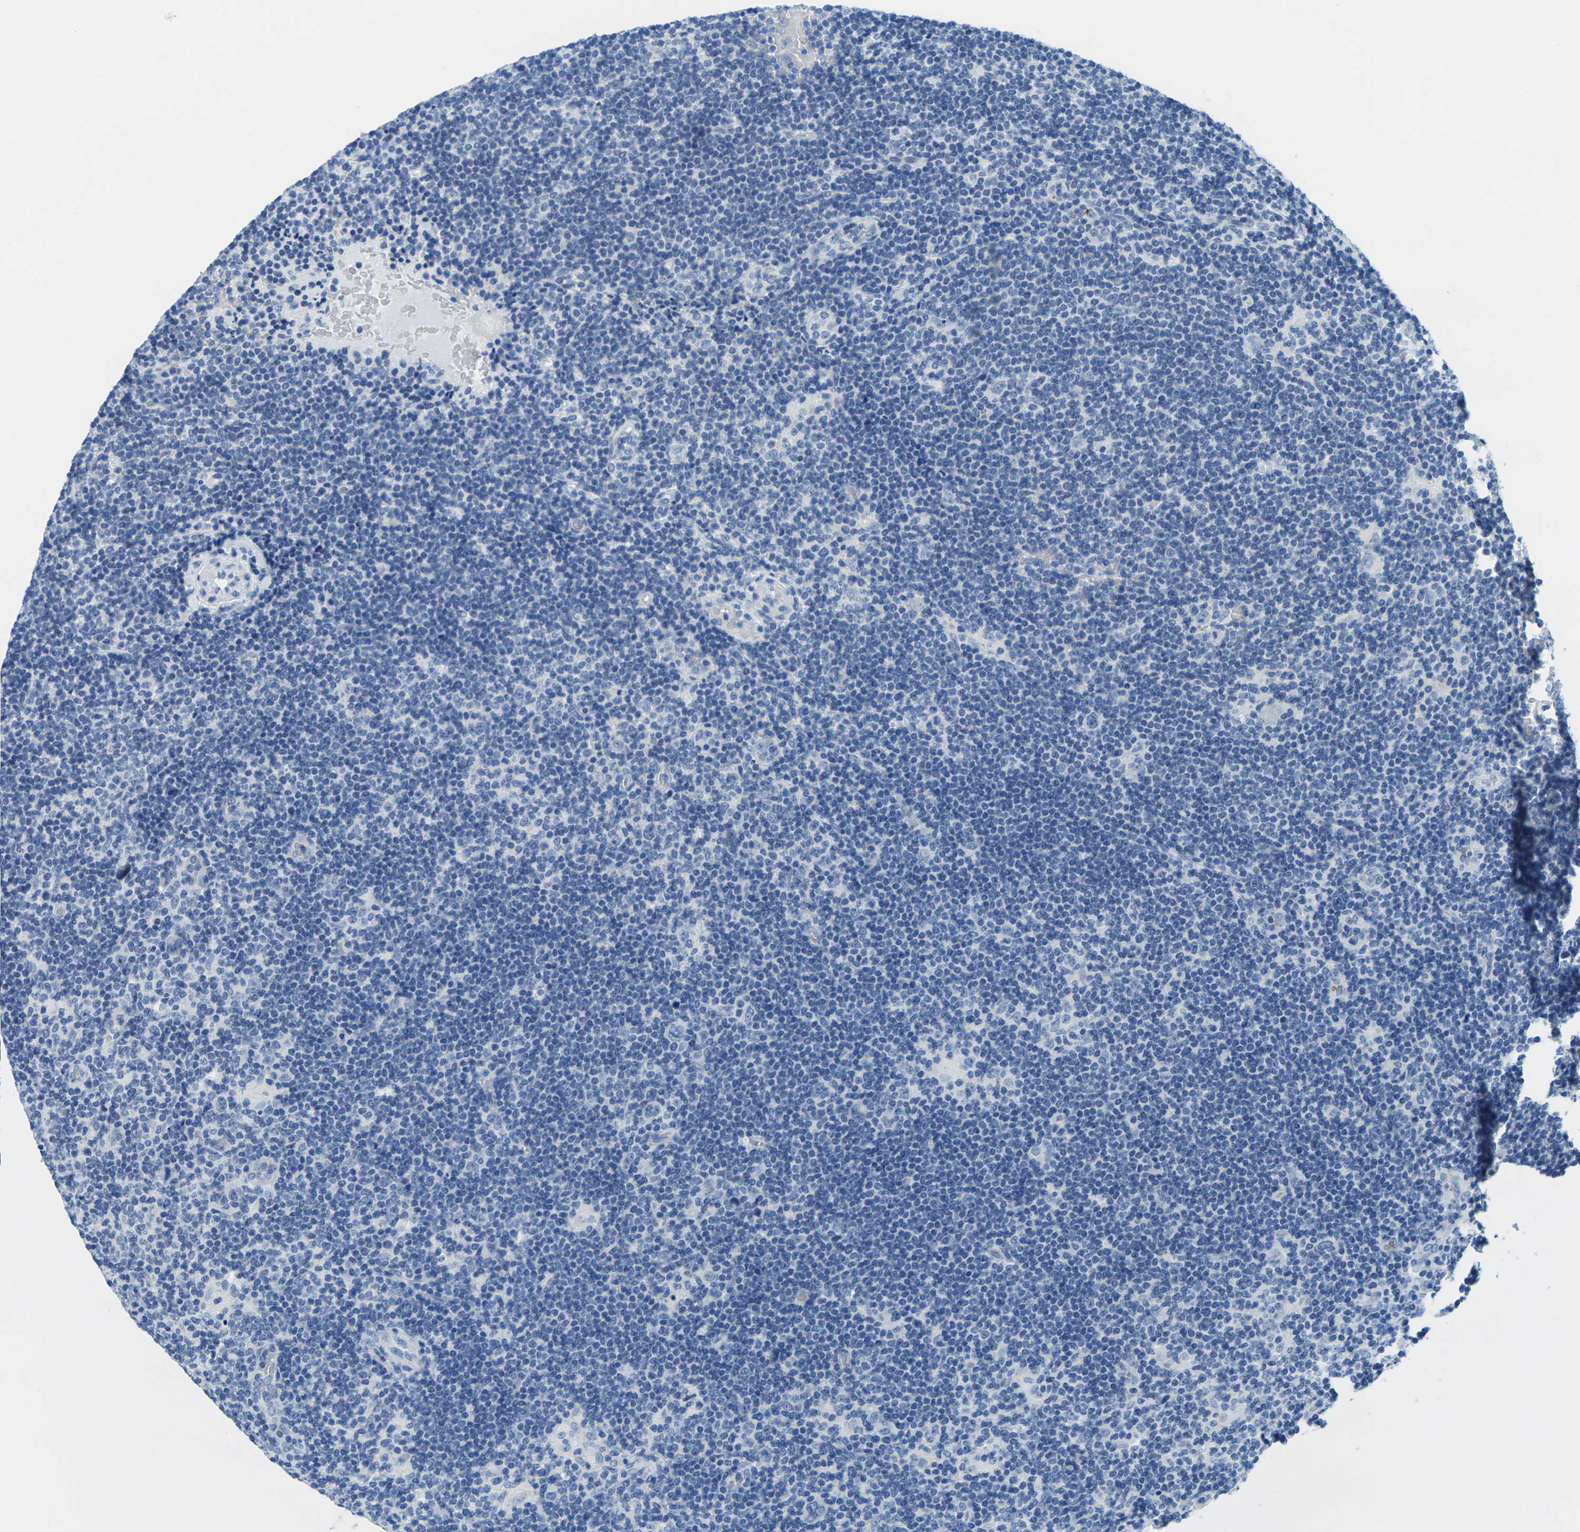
{"staining": {"intensity": "negative", "quantity": "none", "location": "none"}, "tissue": "lymphoma", "cell_type": "Tumor cells", "image_type": "cancer", "snomed": [{"axis": "morphology", "description": "Hodgkin's disease, NOS"}, {"axis": "topography", "description": "Lymph node"}], "caption": "A high-resolution photomicrograph shows IHC staining of lymphoma, which reveals no significant expression in tumor cells.", "gene": "FAM3D", "patient": {"sex": "female", "age": 57}}